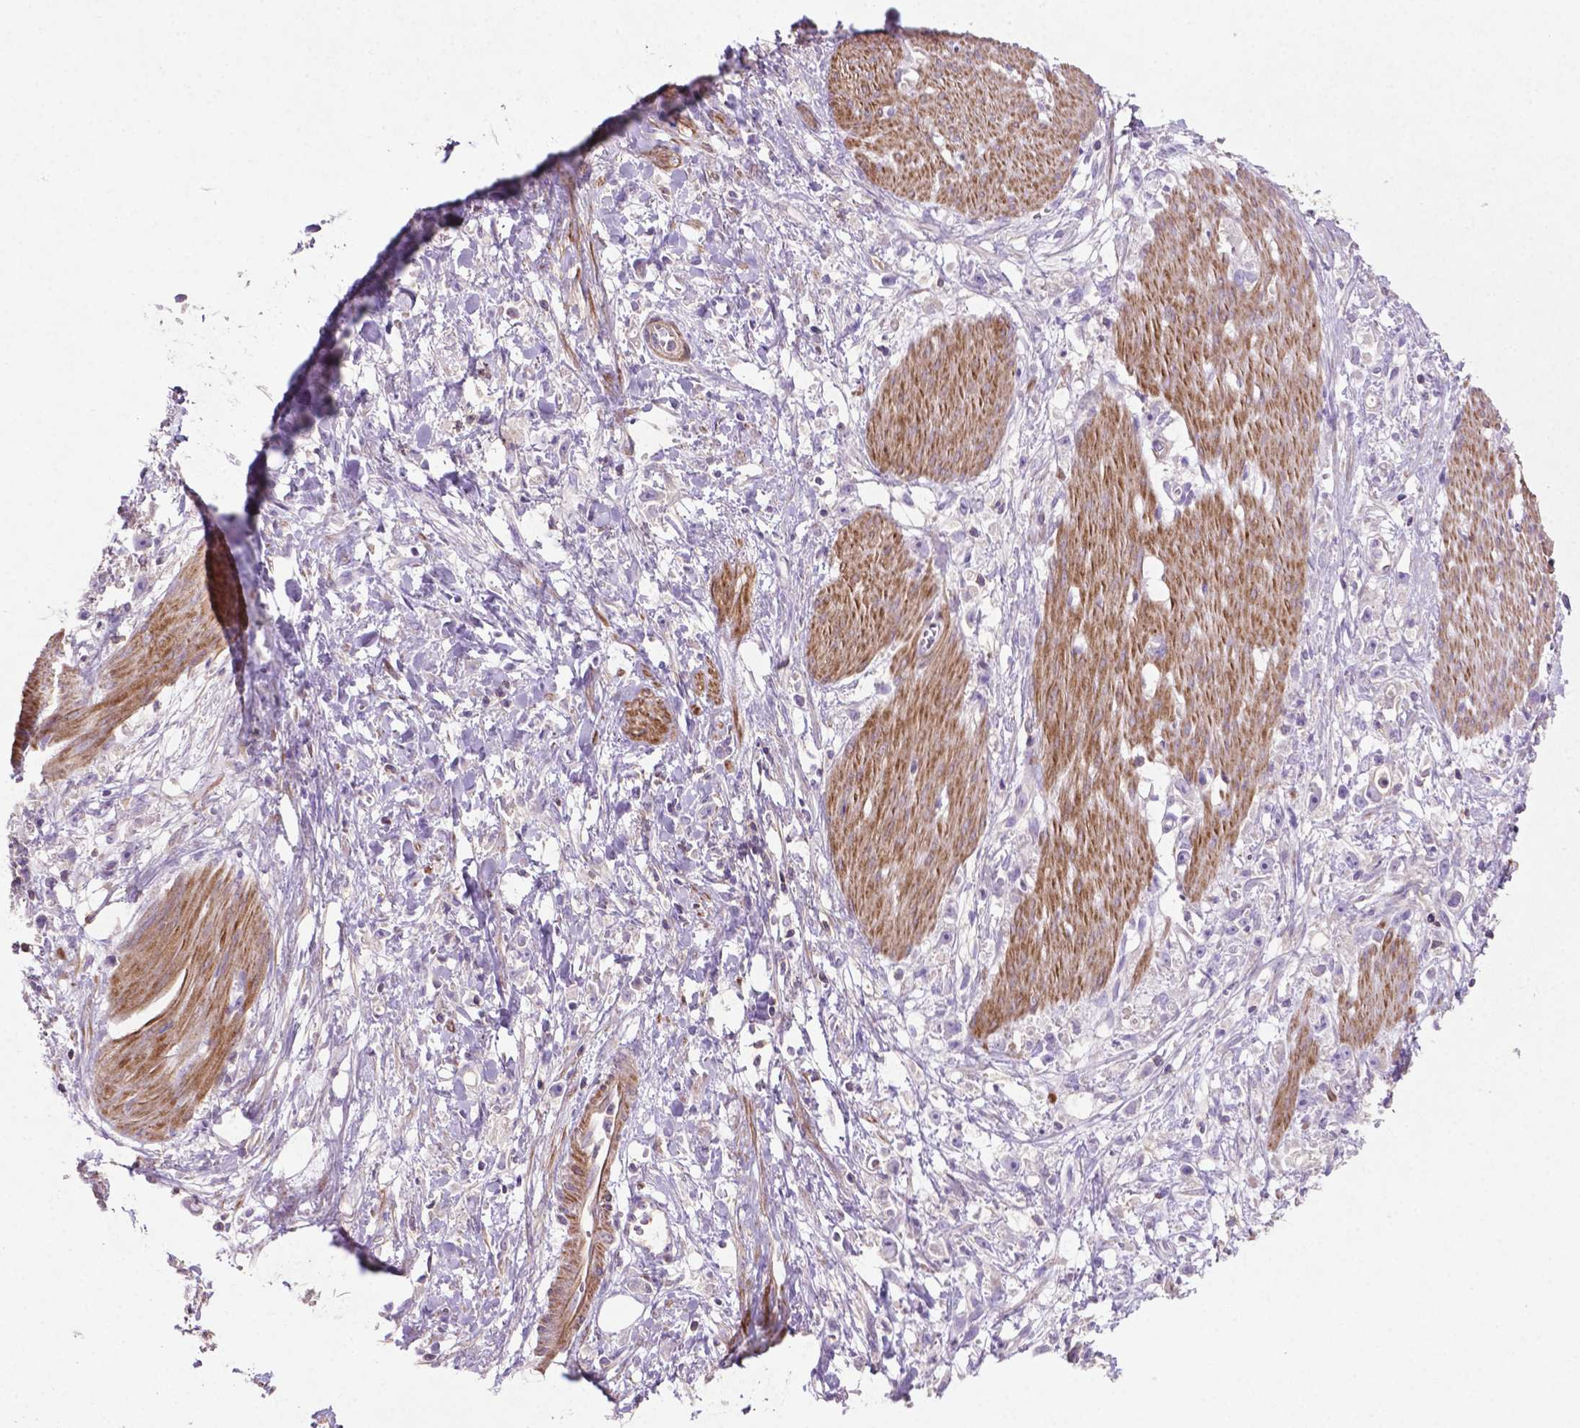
{"staining": {"intensity": "negative", "quantity": "none", "location": "none"}, "tissue": "stomach cancer", "cell_type": "Tumor cells", "image_type": "cancer", "snomed": [{"axis": "morphology", "description": "Adenocarcinoma, NOS"}, {"axis": "topography", "description": "Stomach"}], "caption": "Immunohistochemical staining of human stomach cancer (adenocarcinoma) exhibits no significant positivity in tumor cells.", "gene": "BMP4", "patient": {"sex": "female", "age": 59}}